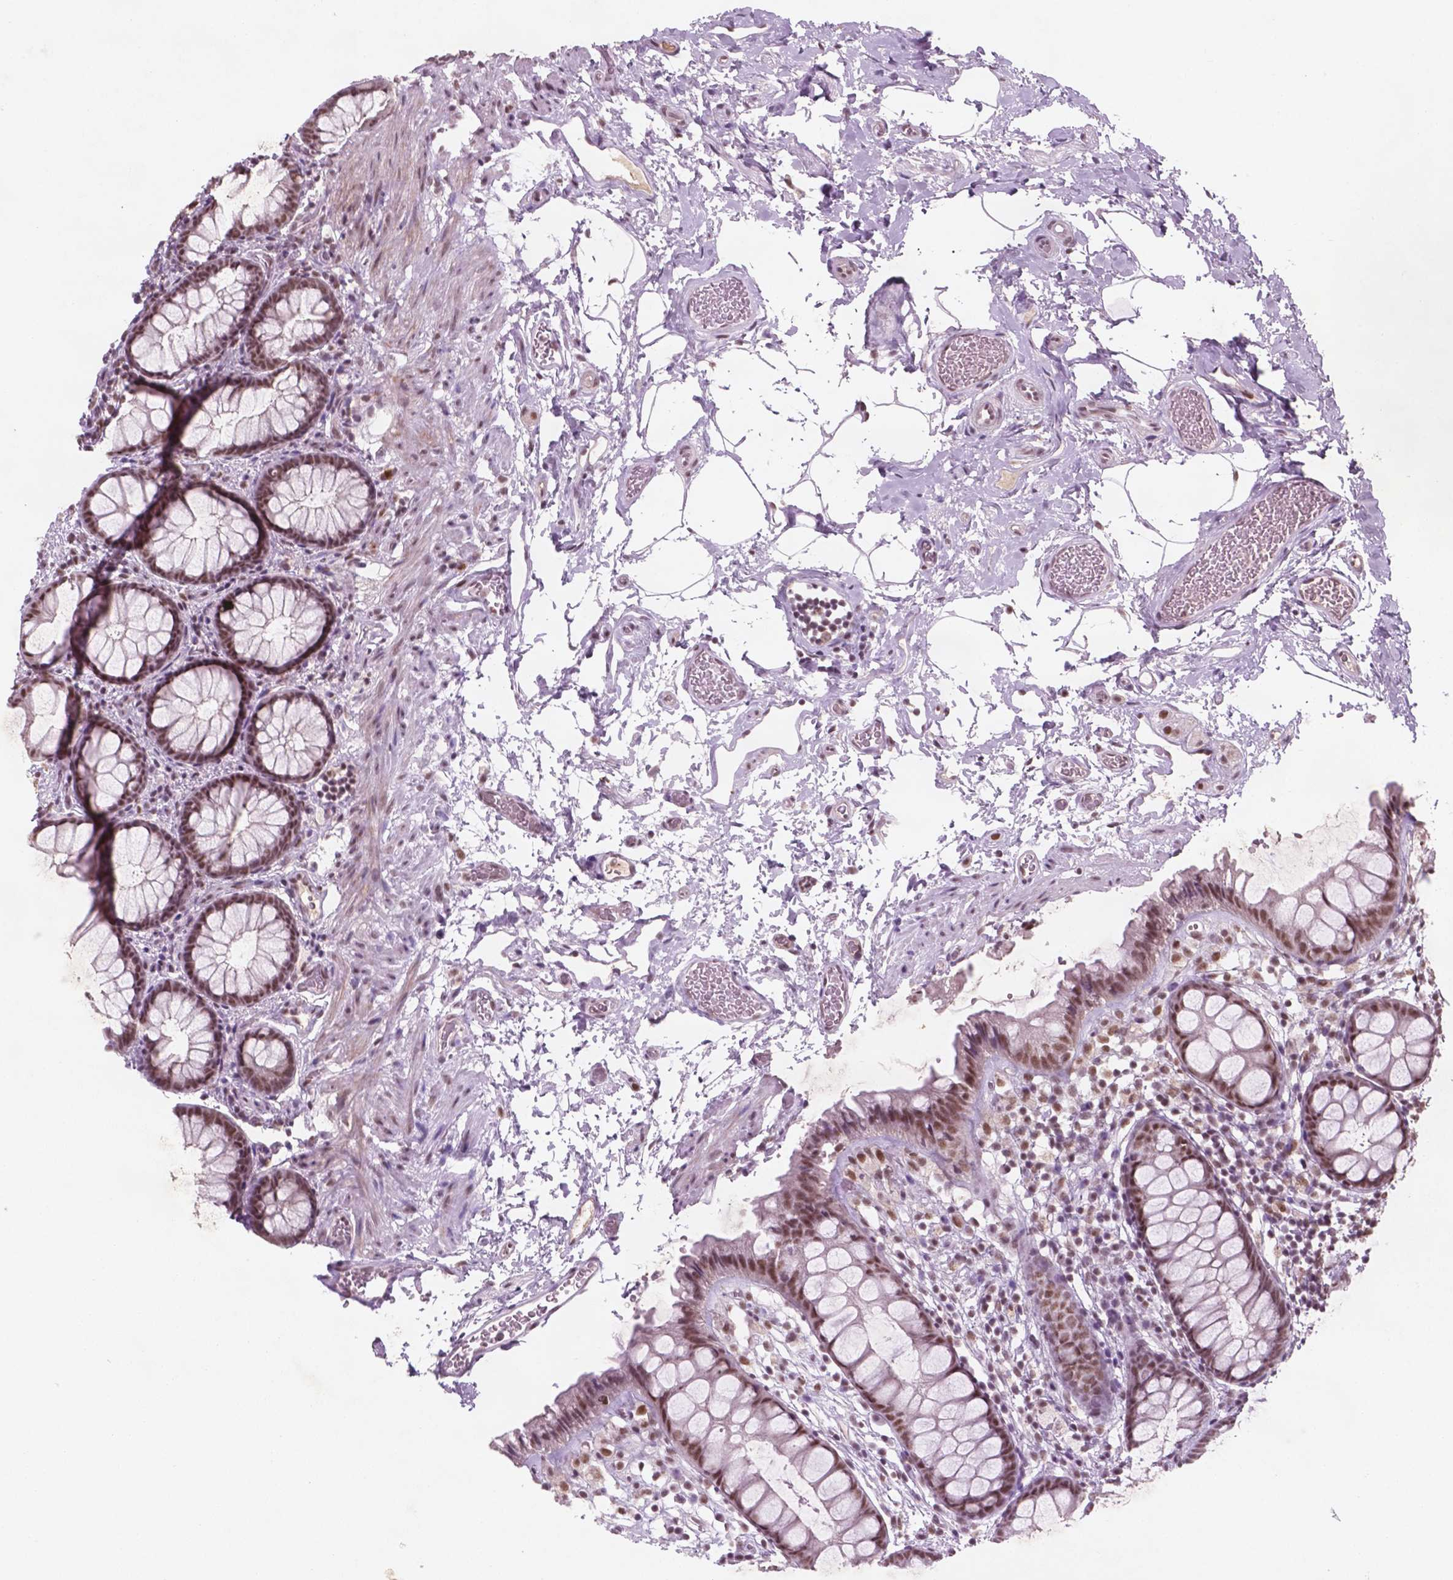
{"staining": {"intensity": "moderate", "quantity": ">75%", "location": "nuclear"}, "tissue": "rectum", "cell_type": "Glandular cells", "image_type": "normal", "snomed": [{"axis": "morphology", "description": "Normal tissue, NOS"}, {"axis": "topography", "description": "Rectum"}], "caption": "Glandular cells display medium levels of moderate nuclear staining in about >75% of cells in unremarkable human rectum. The protein is shown in brown color, while the nuclei are stained blue.", "gene": "CTR9", "patient": {"sex": "female", "age": 62}}